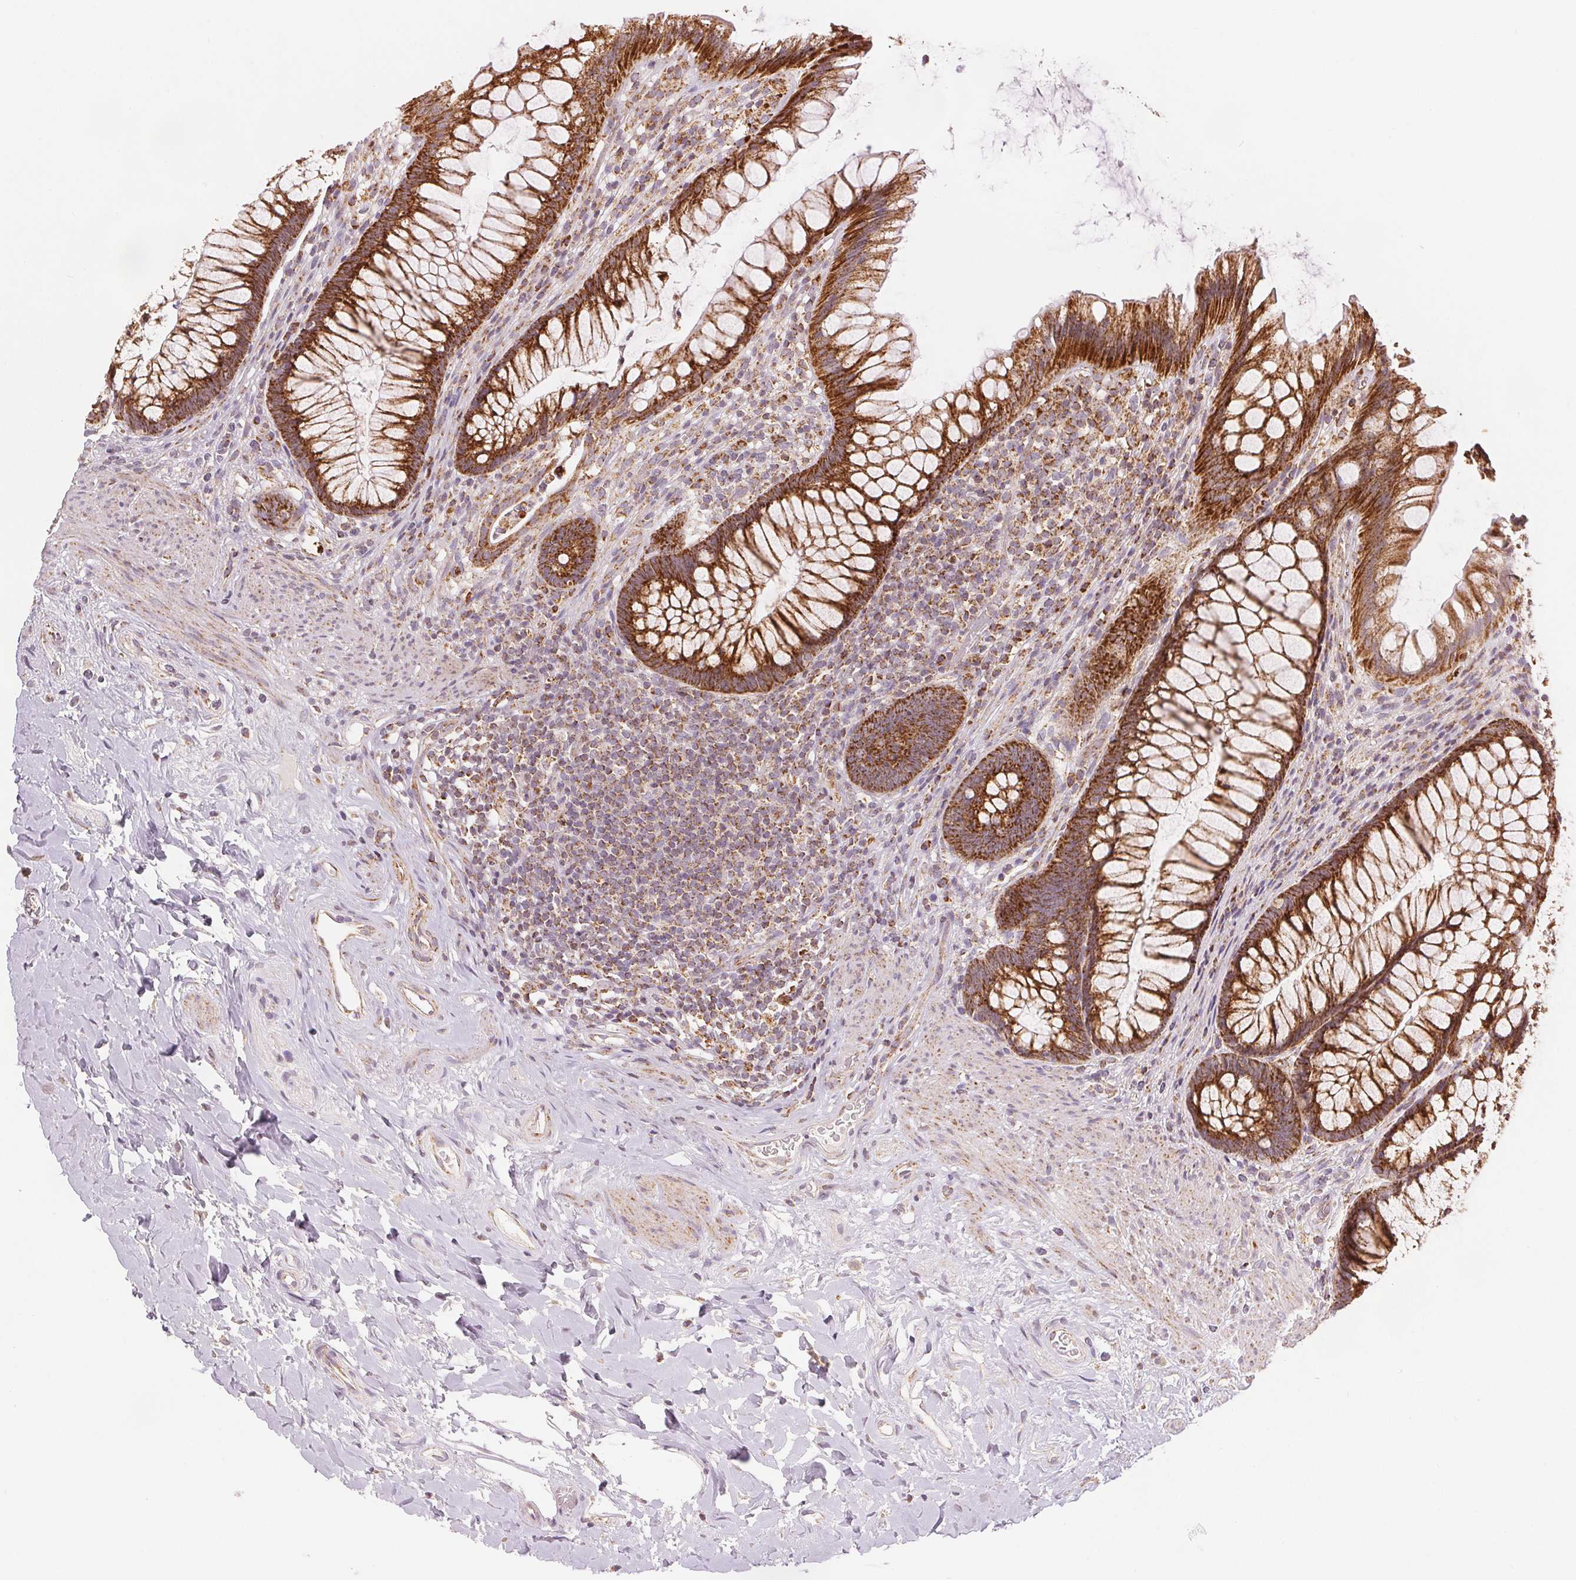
{"staining": {"intensity": "strong", "quantity": ">75%", "location": "cytoplasmic/membranous"}, "tissue": "rectum", "cell_type": "Glandular cells", "image_type": "normal", "snomed": [{"axis": "morphology", "description": "Normal tissue, NOS"}, {"axis": "topography", "description": "Rectum"}], "caption": "Approximately >75% of glandular cells in benign human rectum show strong cytoplasmic/membranous protein expression as visualized by brown immunohistochemical staining.", "gene": "SDHB", "patient": {"sex": "male", "age": 53}}